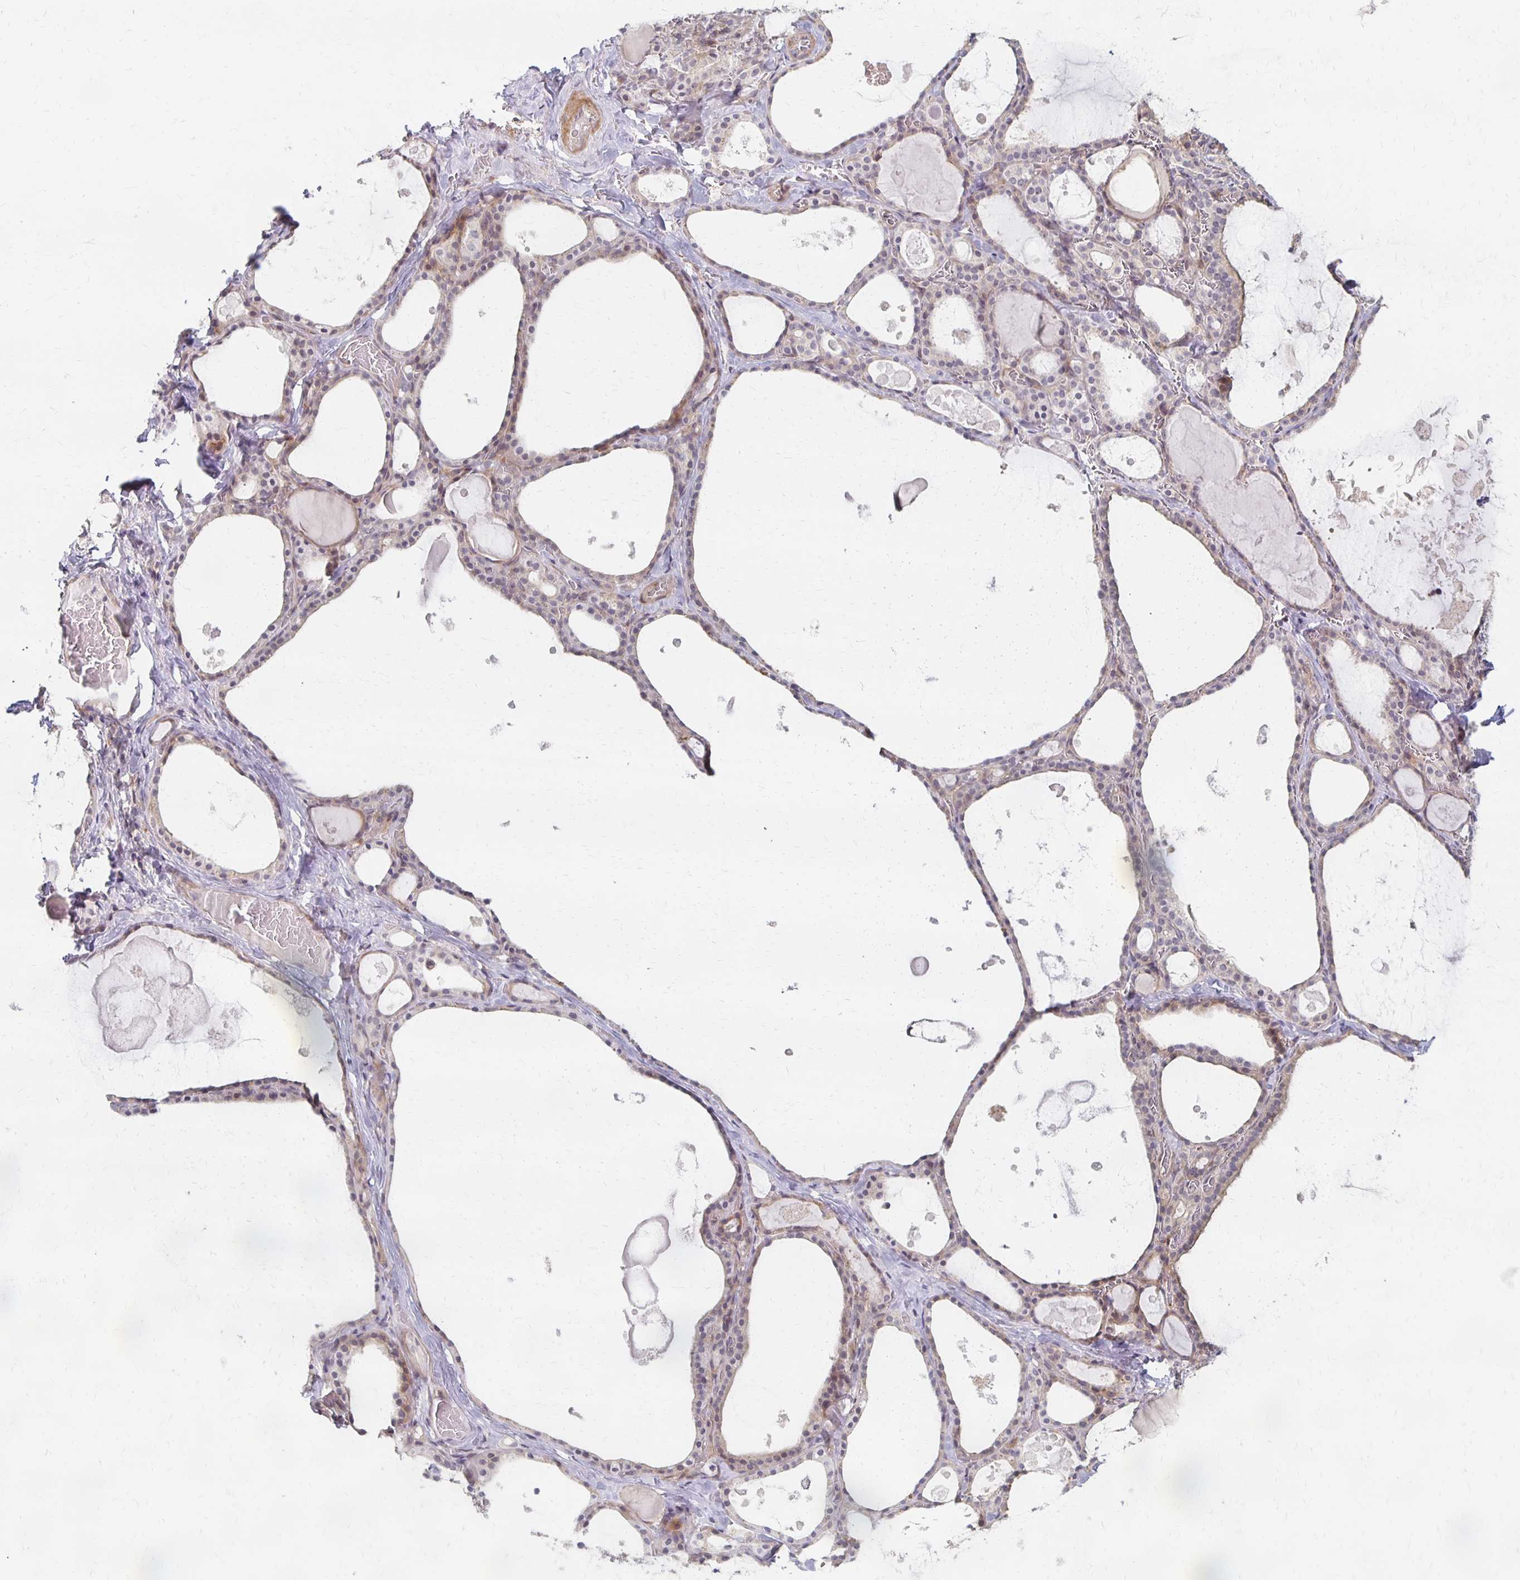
{"staining": {"intensity": "moderate", "quantity": "<25%", "location": "cytoplasmic/membranous"}, "tissue": "thyroid gland", "cell_type": "Glandular cells", "image_type": "normal", "snomed": [{"axis": "morphology", "description": "Normal tissue, NOS"}, {"axis": "topography", "description": "Thyroid gland"}], "caption": "High-magnification brightfield microscopy of normal thyroid gland stained with DAB (brown) and counterstained with hematoxylin (blue). glandular cells exhibit moderate cytoplasmic/membranous positivity is present in approximately<25% of cells.", "gene": "PRKCB", "patient": {"sex": "male", "age": 56}}